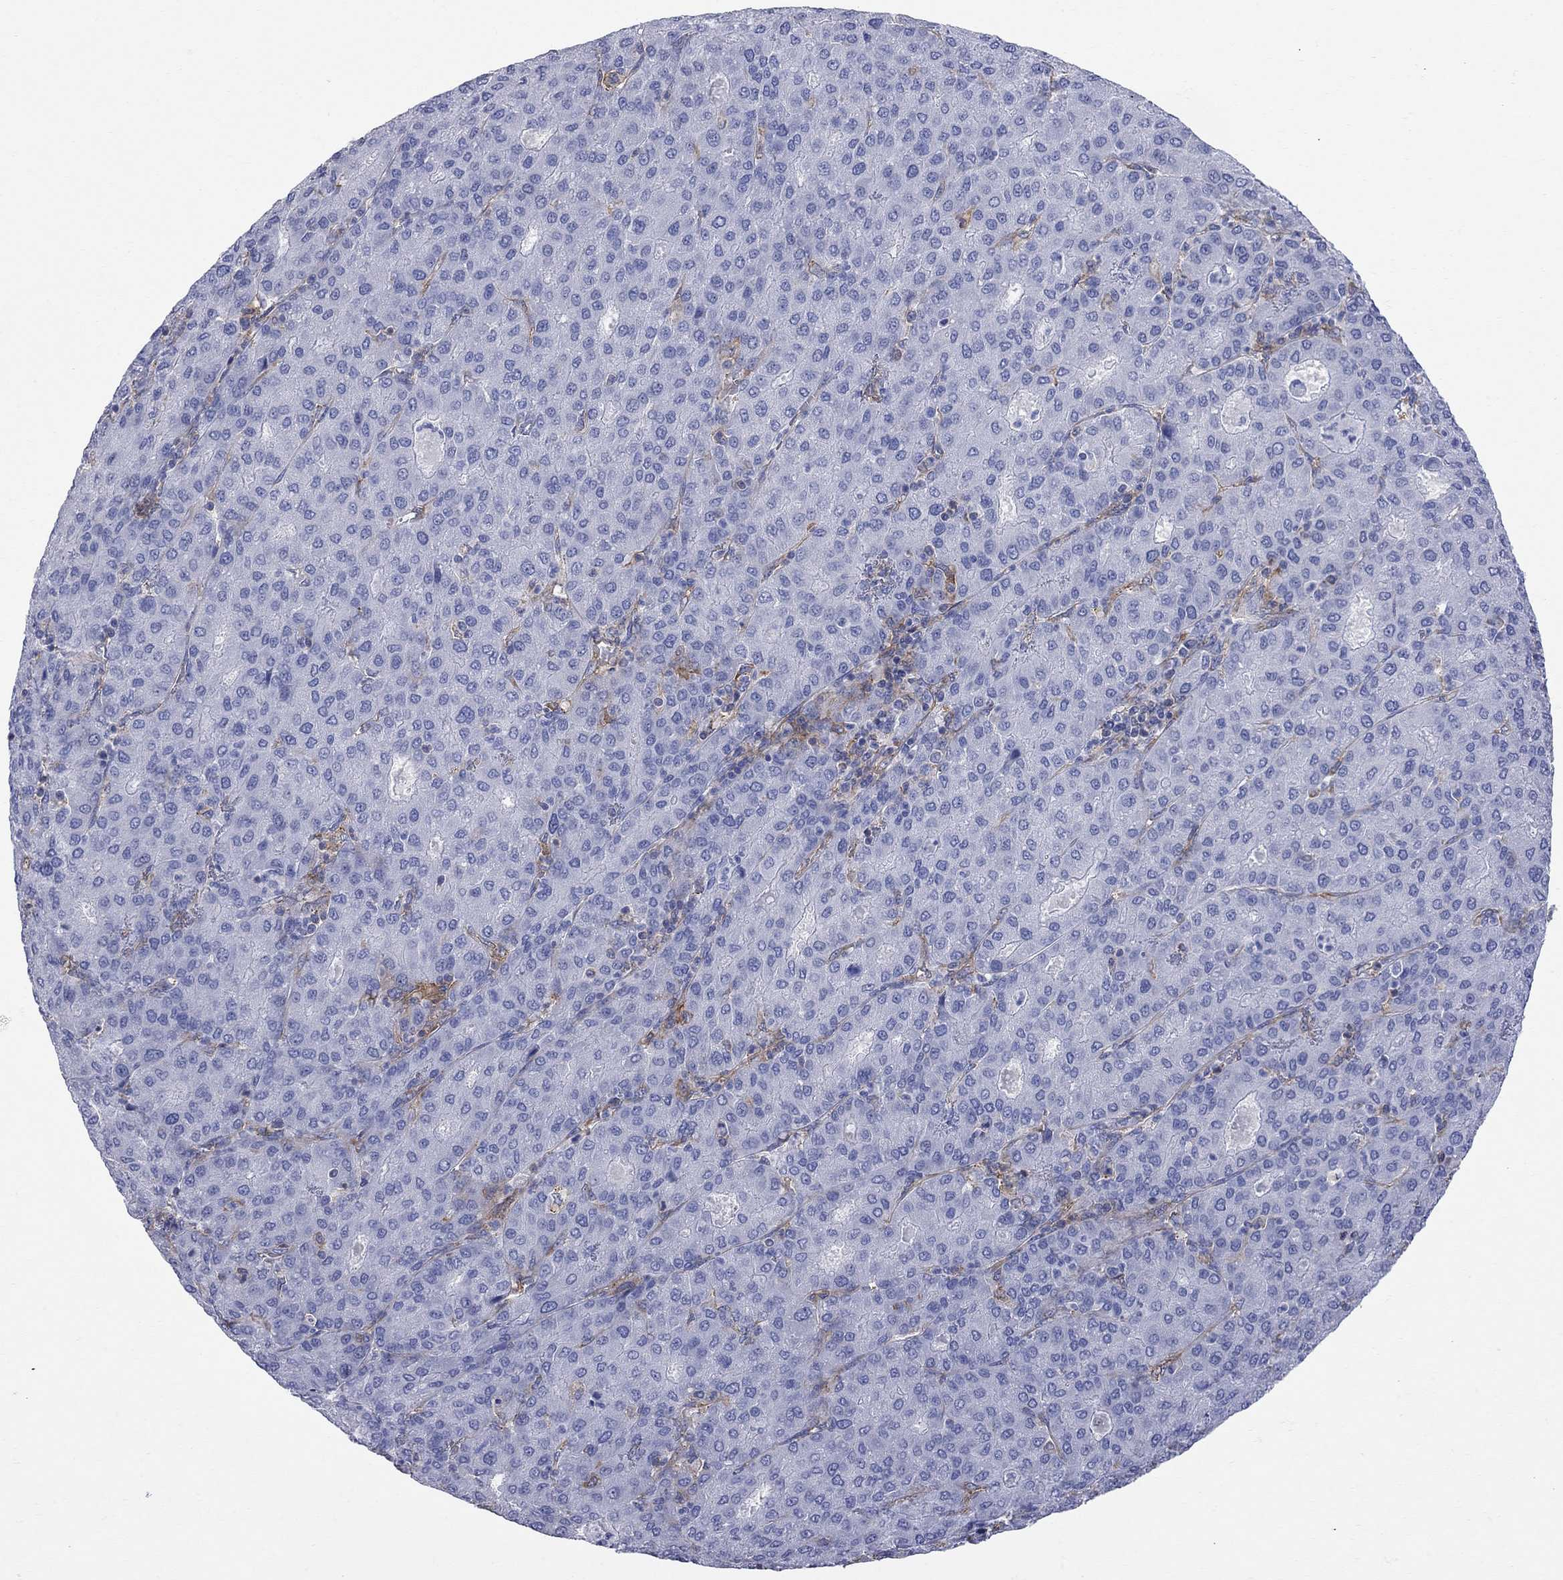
{"staining": {"intensity": "negative", "quantity": "none", "location": "none"}, "tissue": "liver cancer", "cell_type": "Tumor cells", "image_type": "cancer", "snomed": [{"axis": "morphology", "description": "Carcinoma, Hepatocellular, NOS"}, {"axis": "topography", "description": "Liver"}], "caption": "Image shows no protein staining in tumor cells of liver cancer tissue.", "gene": "ABI3", "patient": {"sex": "male", "age": 65}}